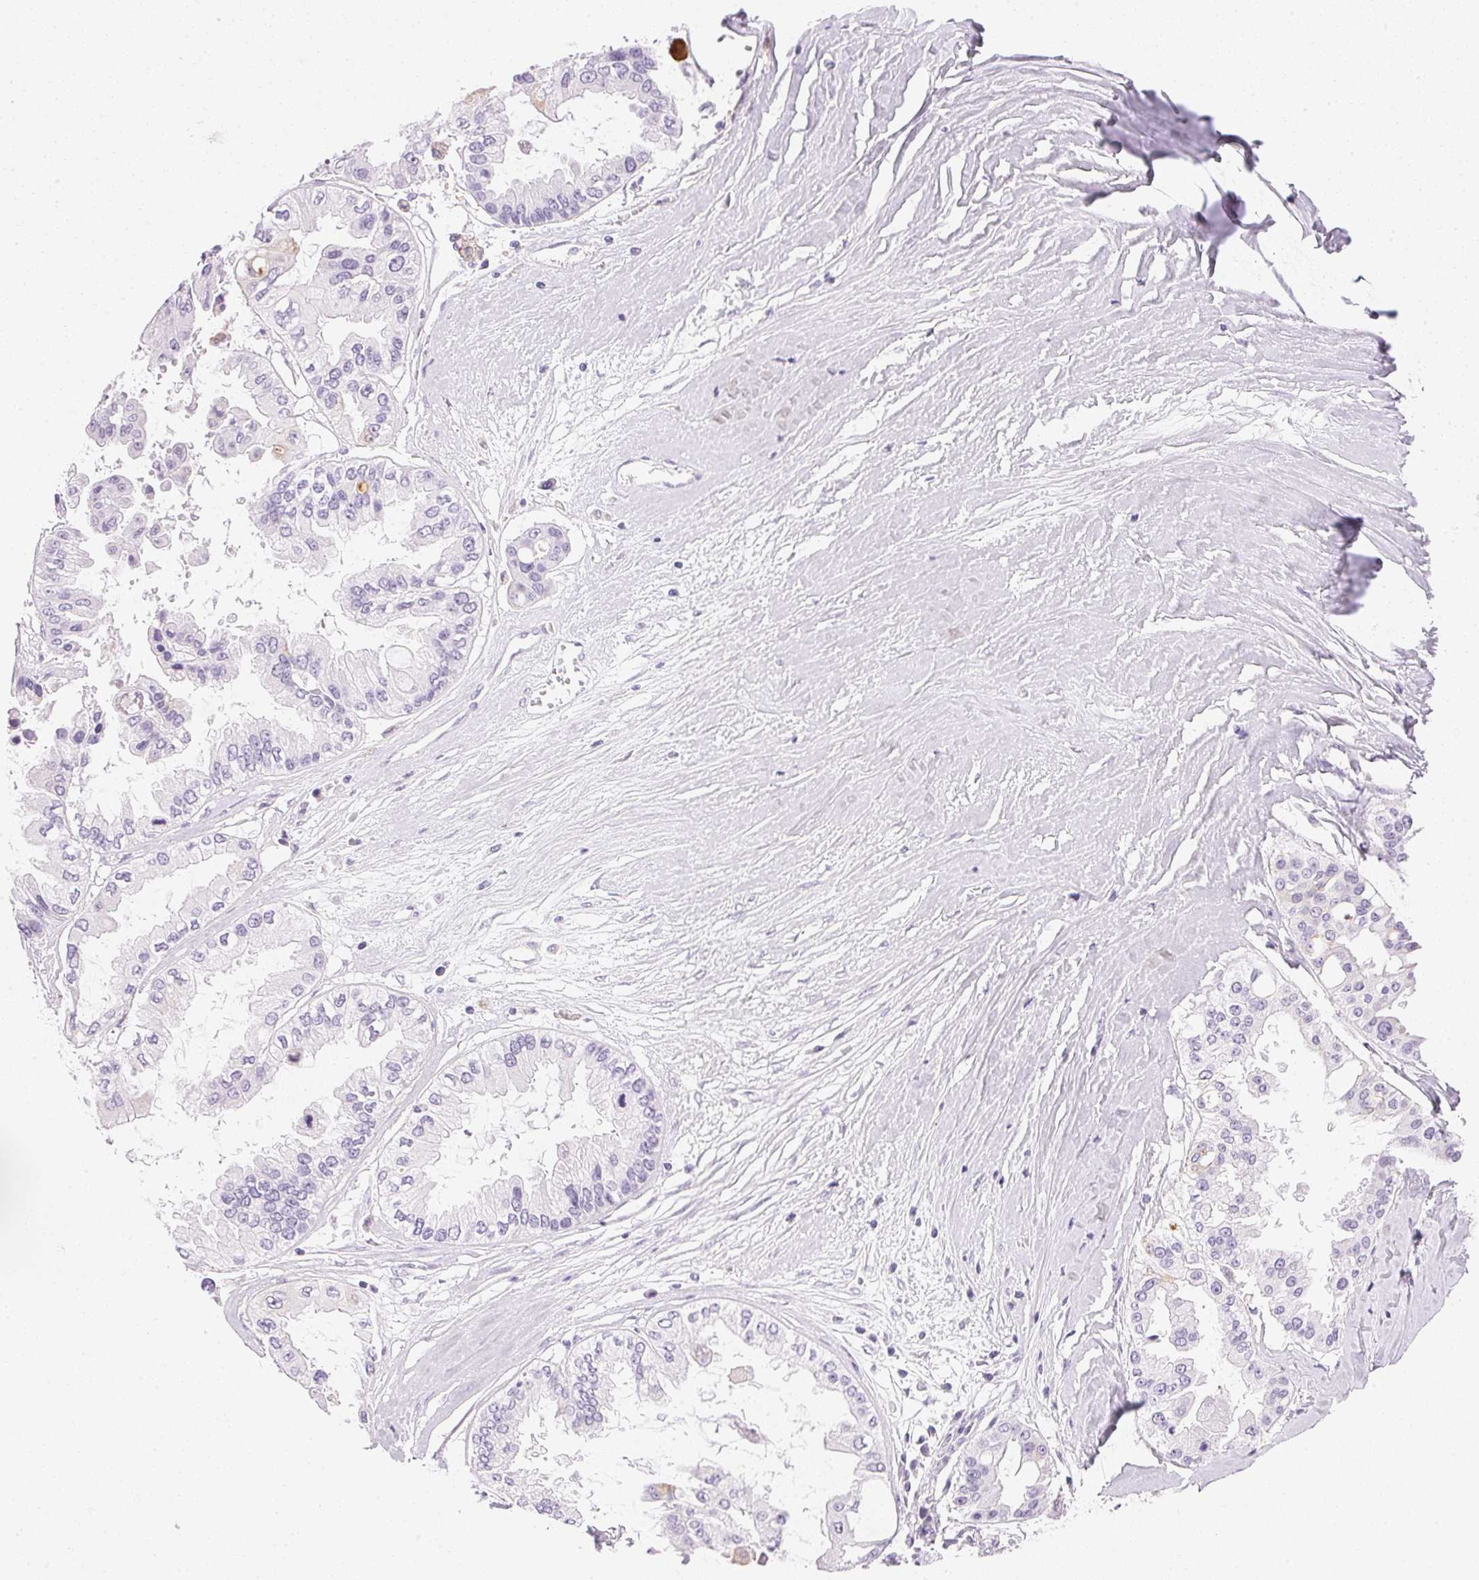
{"staining": {"intensity": "weak", "quantity": "<25%", "location": "cytoplasmic/membranous"}, "tissue": "ovarian cancer", "cell_type": "Tumor cells", "image_type": "cancer", "snomed": [{"axis": "morphology", "description": "Cystadenocarcinoma, serous, NOS"}, {"axis": "topography", "description": "Ovary"}], "caption": "There is no significant expression in tumor cells of ovarian cancer.", "gene": "IGFBP1", "patient": {"sex": "female", "age": 56}}